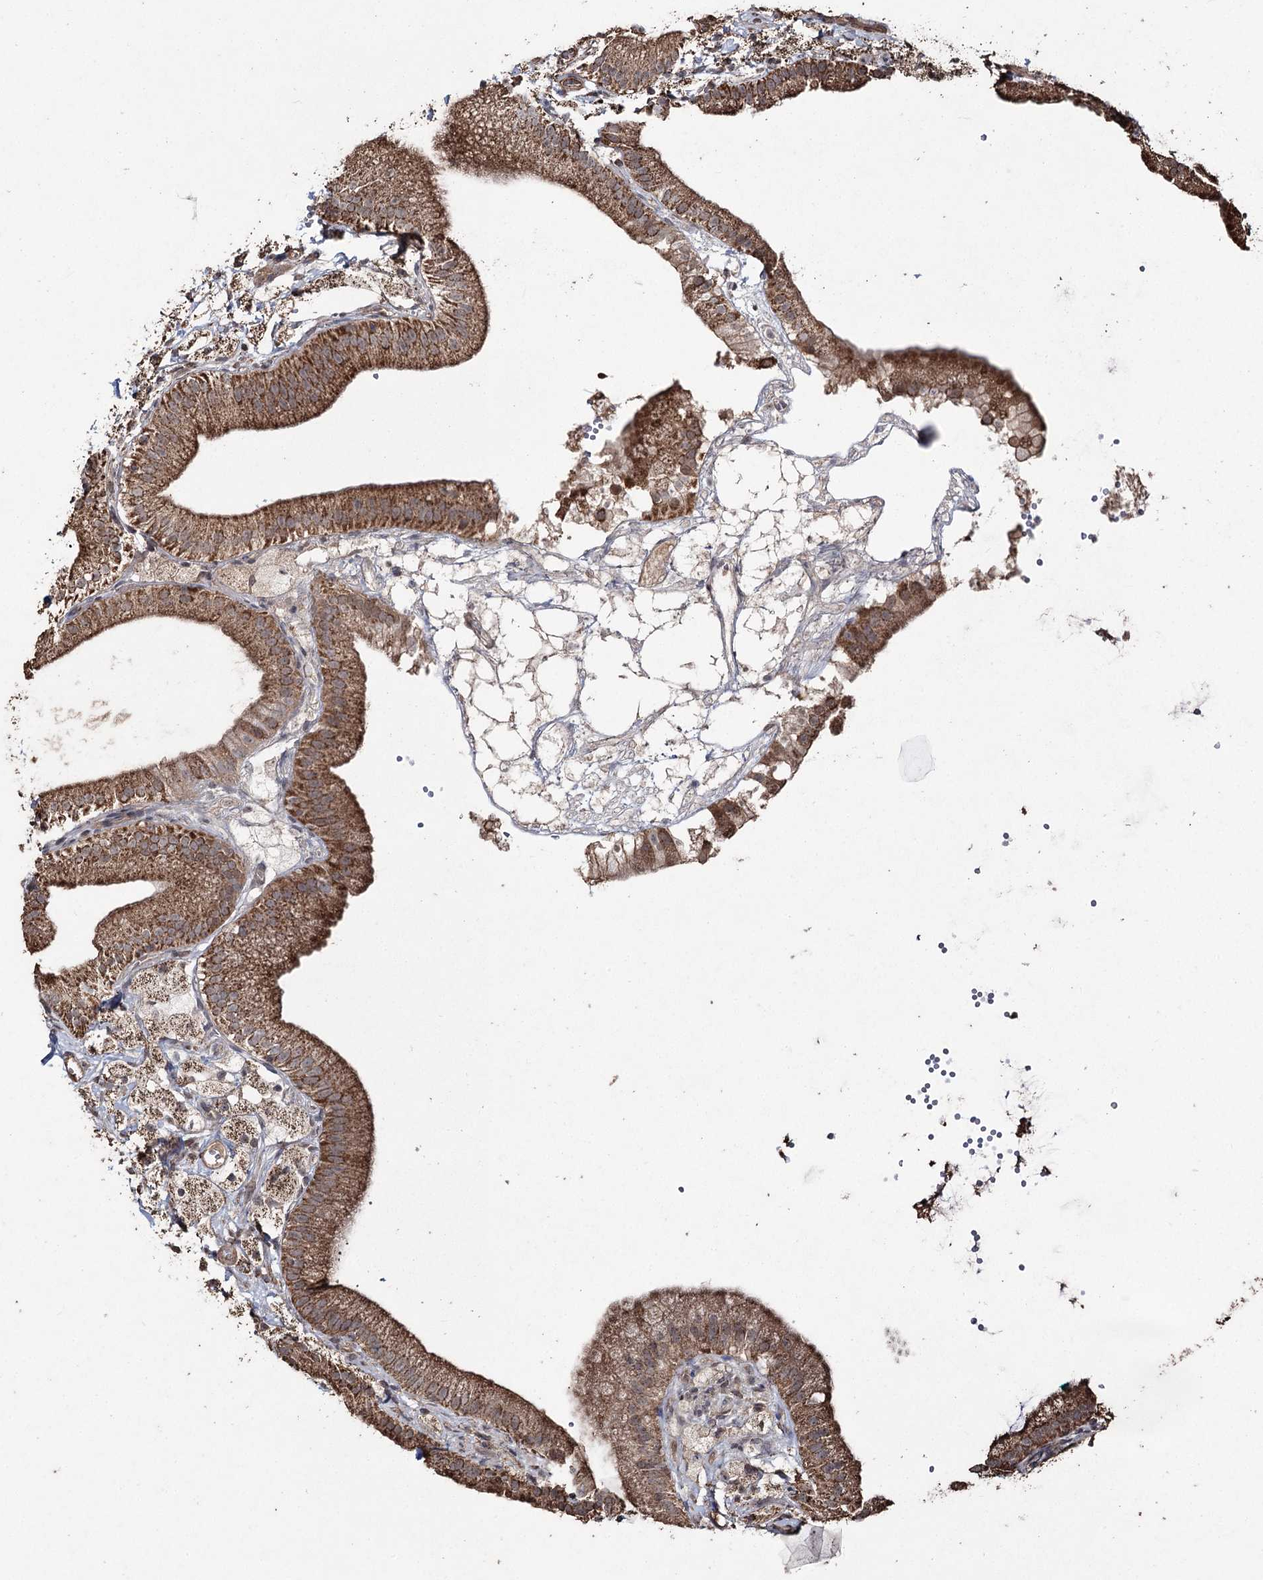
{"staining": {"intensity": "moderate", "quantity": ">75%", "location": "cytoplasmic/membranous"}, "tissue": "gallbladder", "cell_type": "Glandular cells", "image_type": "normal", "snomed": [{"axis": "morphology", "description": "Normal tissue, NOS"}, {"axis": "topography", "description": "Gallbladder"}], "caption": "The photomicrograph shows staining of unremarkable gallbladder, revealing moderate cytoplasmic/membranous protein positivity (brown color) within glandular cells.", "gene": "SLF2", "patient": {"sex": "male", "age": 55}}